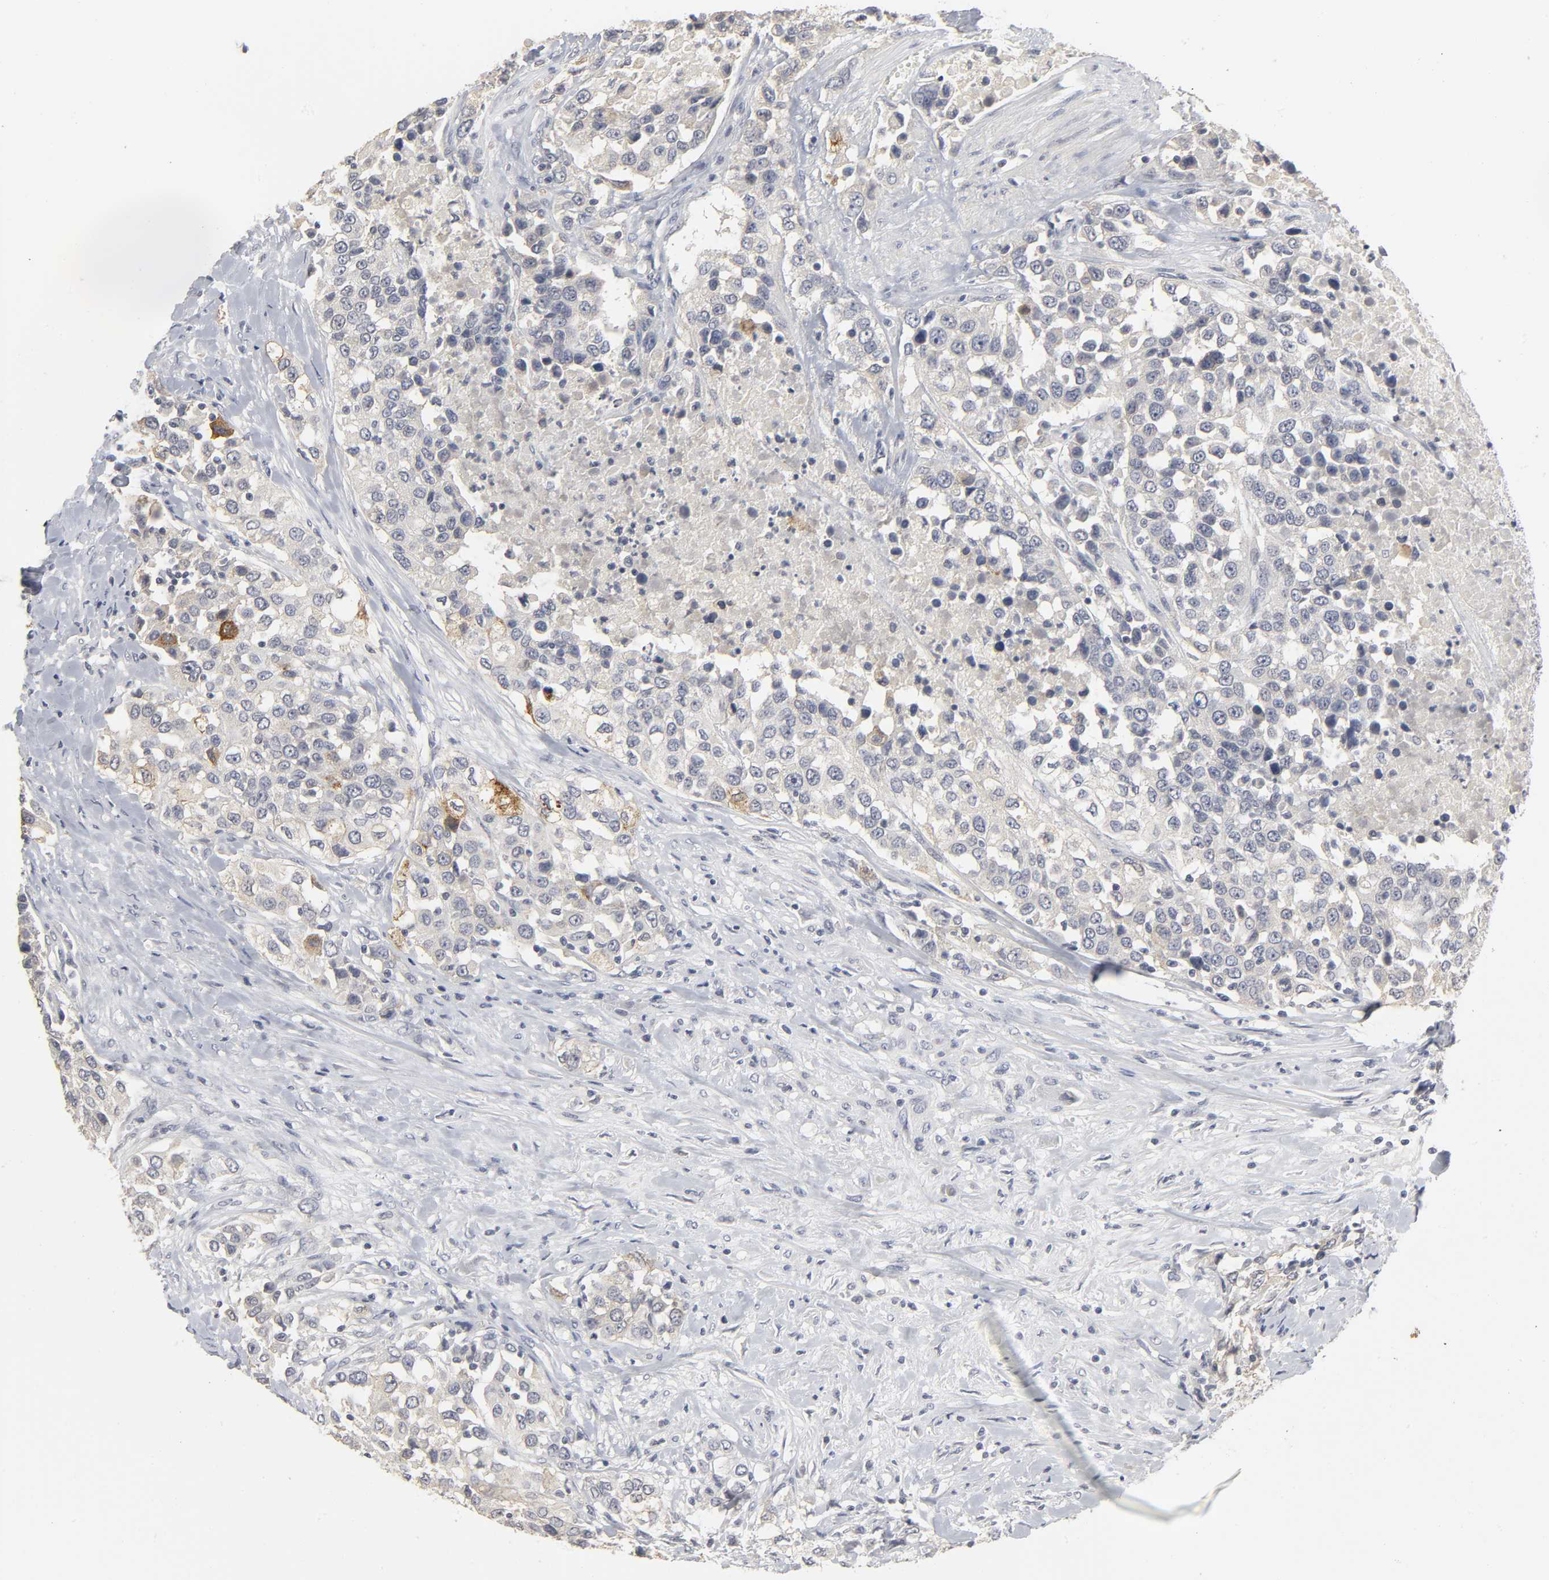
{"staining": {"intensity": "strong", "quantity": "<25%", "location": "cytoplasmic/membranous"}, "tissue": "urothelial cancer", "cell_type": "Tumor cells", "image_type": "cancer", "snomed": [{"axis": "morphology", "description": "Urothelial carcinoma, High grade"}, {"axis": "topography", "description": "Urinary bladder"}], "caption": "Protein analysis of urothelial cancer tissue demonstrates strong cytoplasmic/membranous positivity in about <25% of tumor cells.", "gene": "TCAP", "patient": {"sex": "female", "age": 80}}